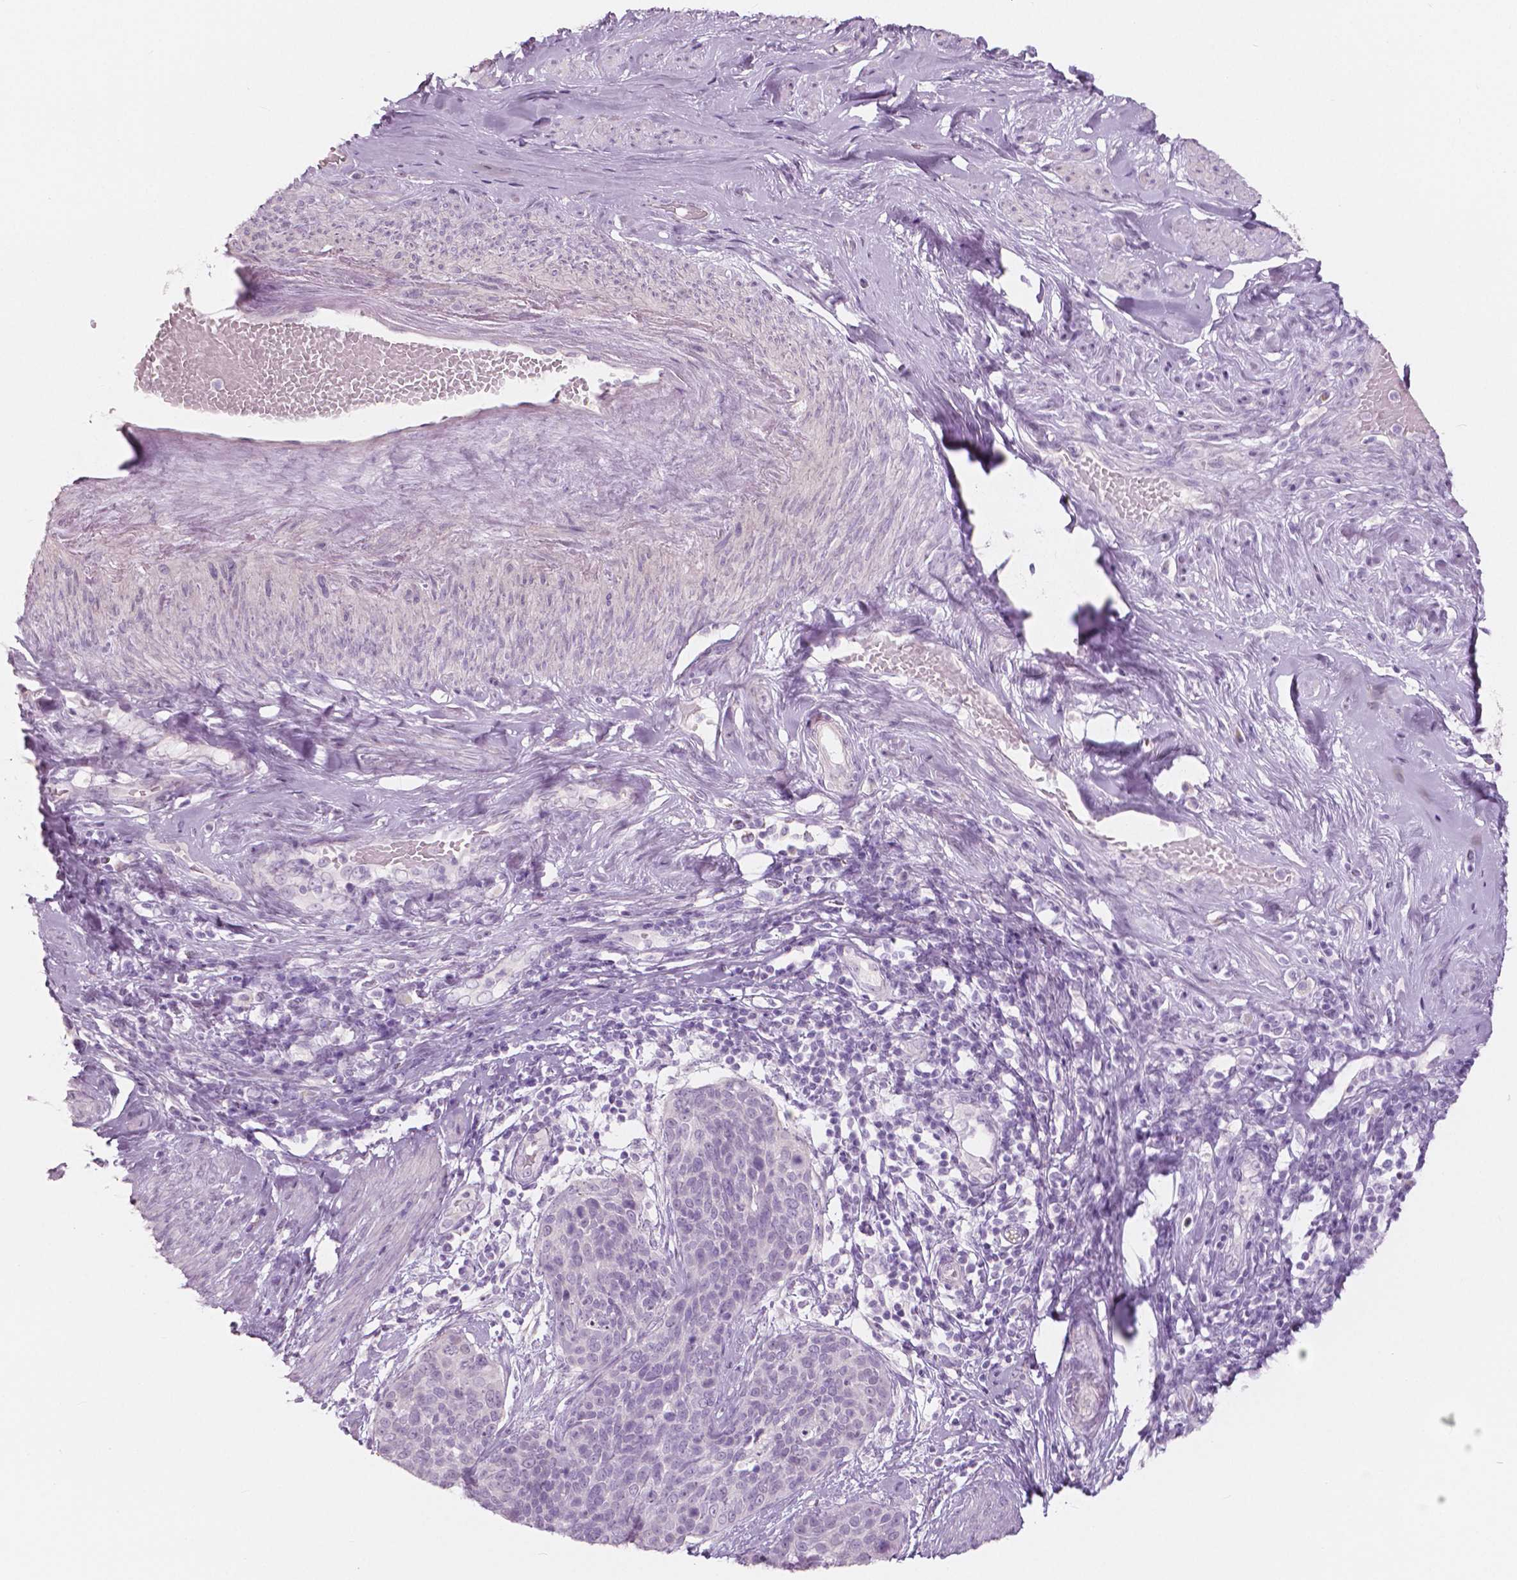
{"staining": {"intensity": "negative", "quantity": "none", "location": "none"}, "tissue": "cervical cancer", "cell_type": "Tumor cells", "image_type": "cancer", "snomed": [{"axis": "morphology", "description": "Squamous cell carcinoma, NOS"}, {"axis": "topography", "description": "Cervix"}], "caption": "Image shows no protein staining in tumor cells of cervical cancer tissue.", "gene": "A4GNT", "patient": {"sex": "female", "age": 69}}